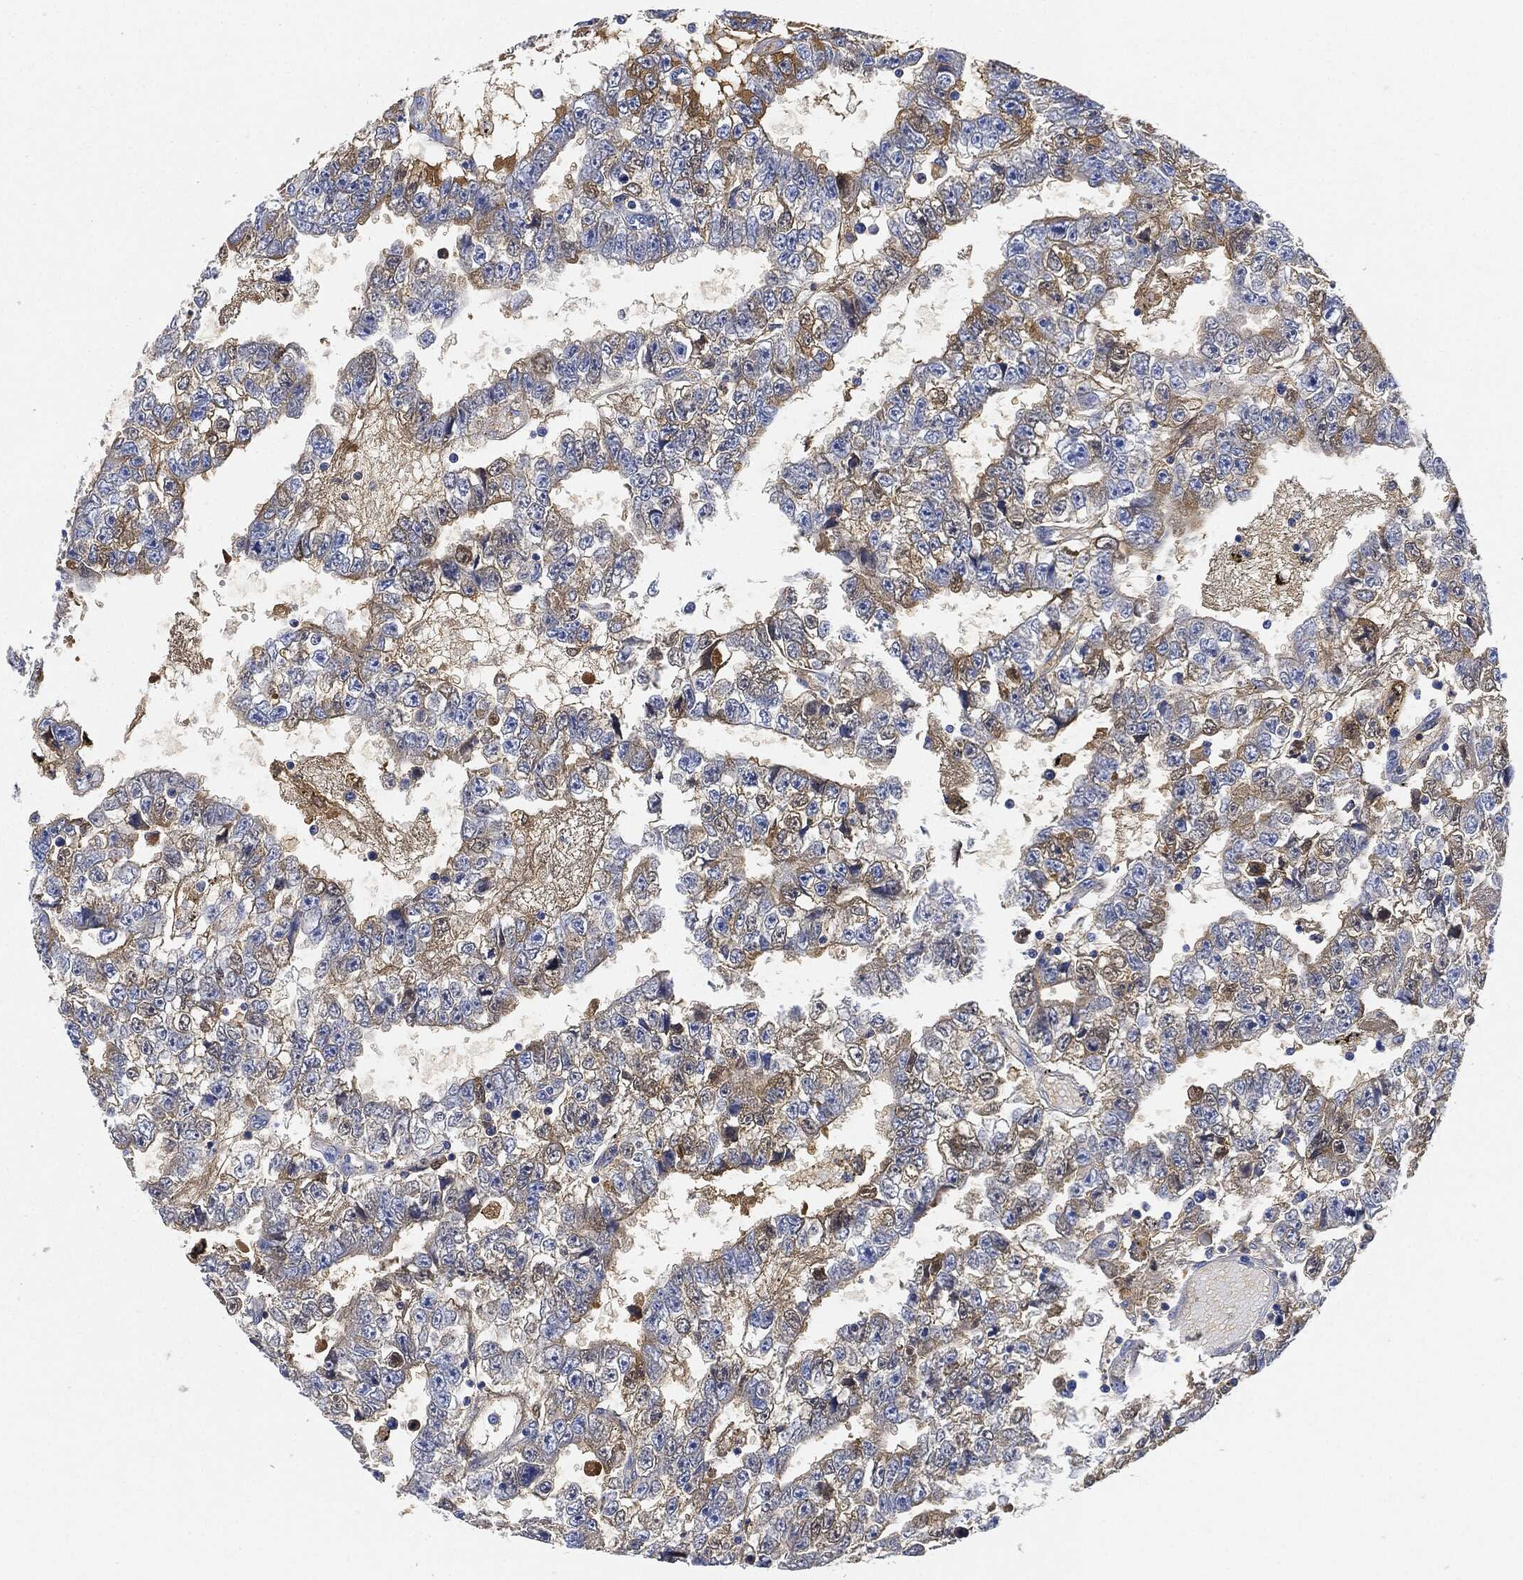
{"staining": {"intensity": "moderate", "quantity": "<25%", "location": "cytoplasmic/membranous"}, "tissue": "testis cancer", "cell_type": "Tumor cells", "image_type": "cancer", "snomed": [{"axis": "morphology", "description": "Carcinoma, Embryonal, NOS"}, {"axis": "topography", "description": "Testis"}], "caption": "Approximately <25% of tumor cells in testis embryonal carcinoma display moderate cytoplasmic/membranous protein expression as visualized by brown immunohistochemical staining.", "gene": "IGLV6-57", "patient": {"sex": "male", "age": 25}}